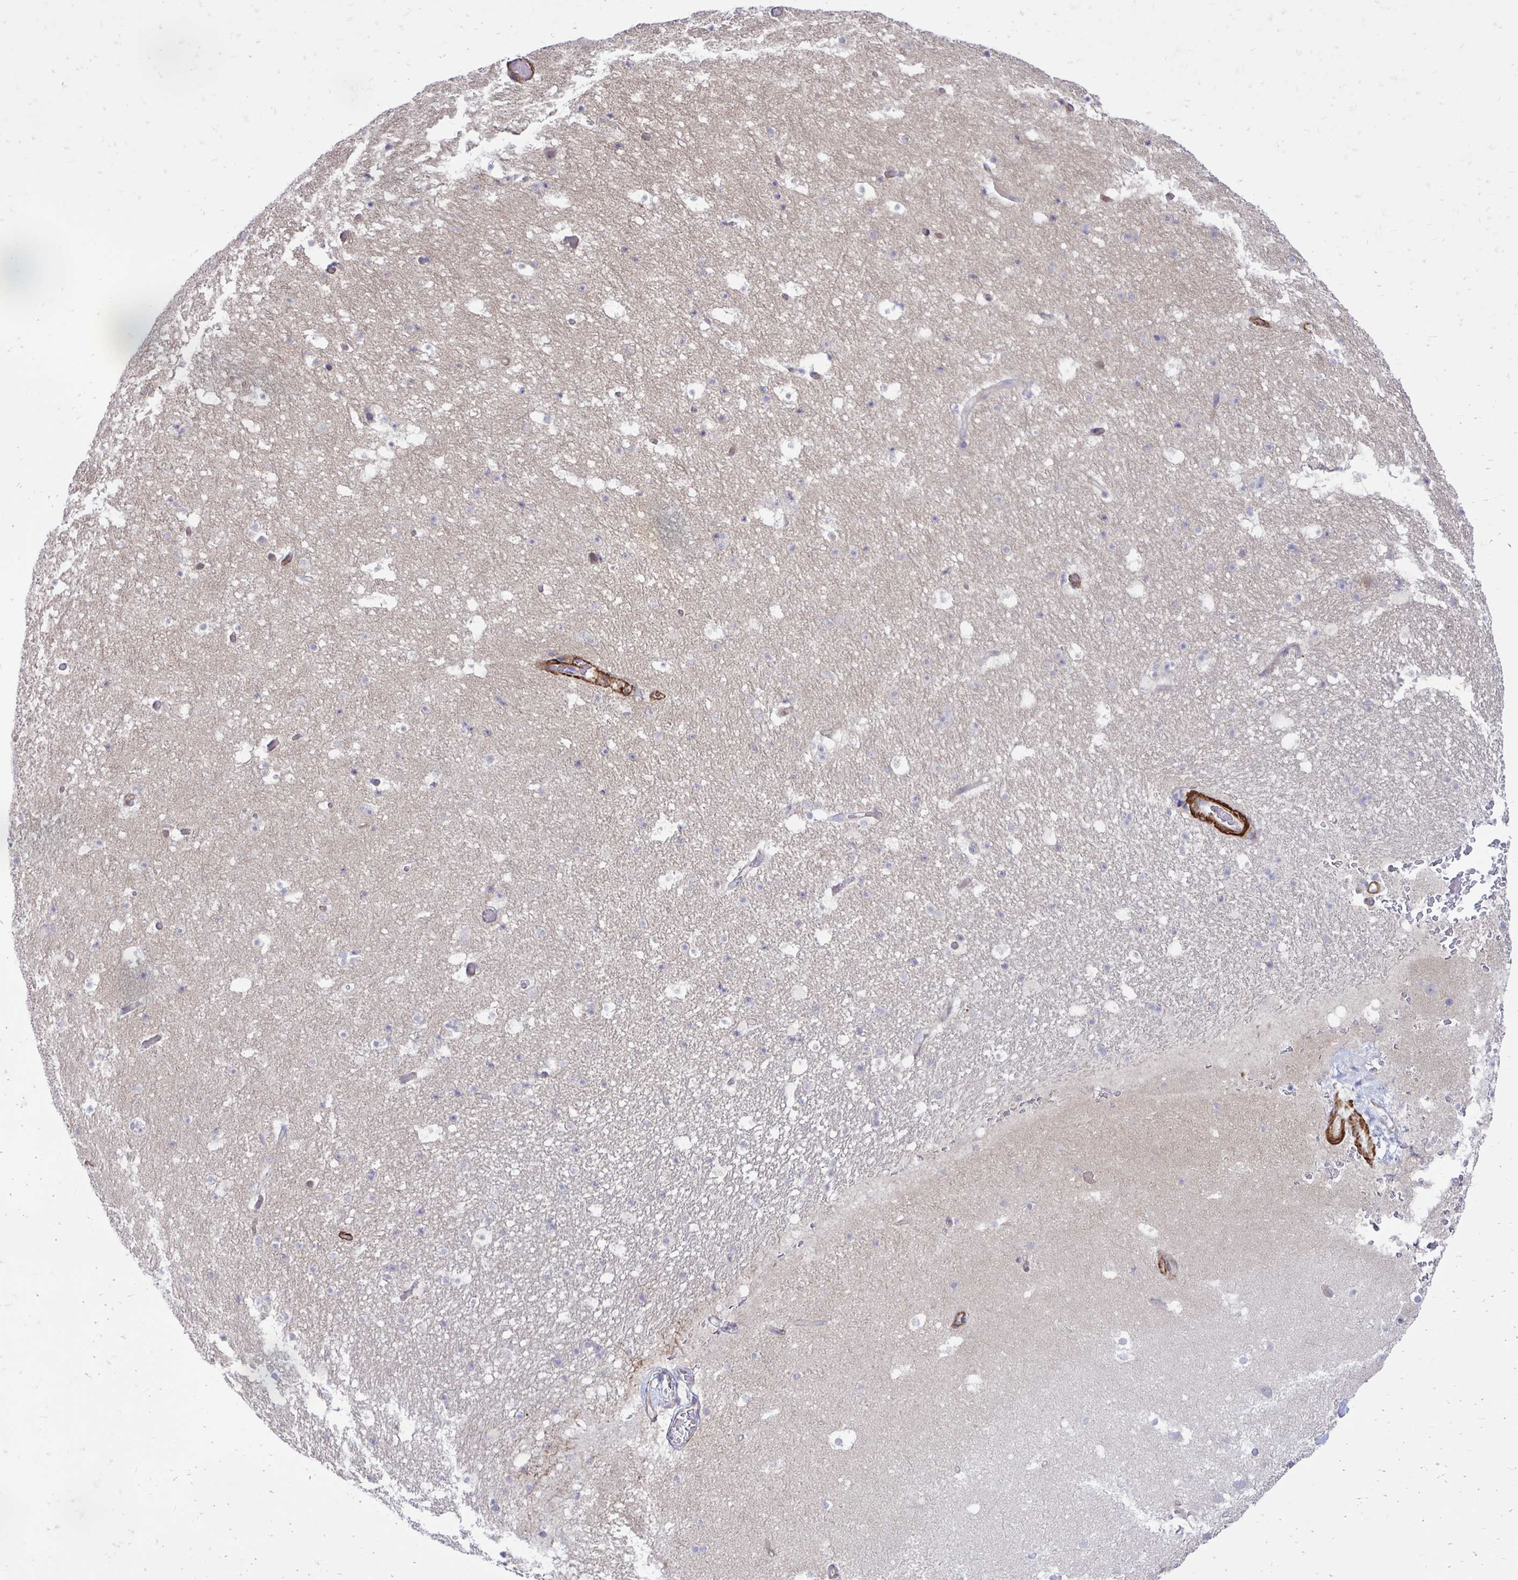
{"staining": {"intensity": "negative", "quantity": "none", "location": "none"}, "tissue": "hippocampus", "cell_type": "Glial cells", "image_type": "normal", "snomed": [{"axis": "morphology", "description": "Normal tissue, NOS"}, {"axis": "topography", "description": "Hippocampus"}], "caption": "High magnification brightfield microscopy of normal hippocampus stained with DAB (brown) and counterstained with hematoxylin (blue): glial cells show no significant staining. (DAB (3,3'-diaminobenzidine) immunohistochemistry visualized using brightfield microscopy, high magnification).", "gene": "CTPS1", "patient": {"sex": "male", "age": 26}}